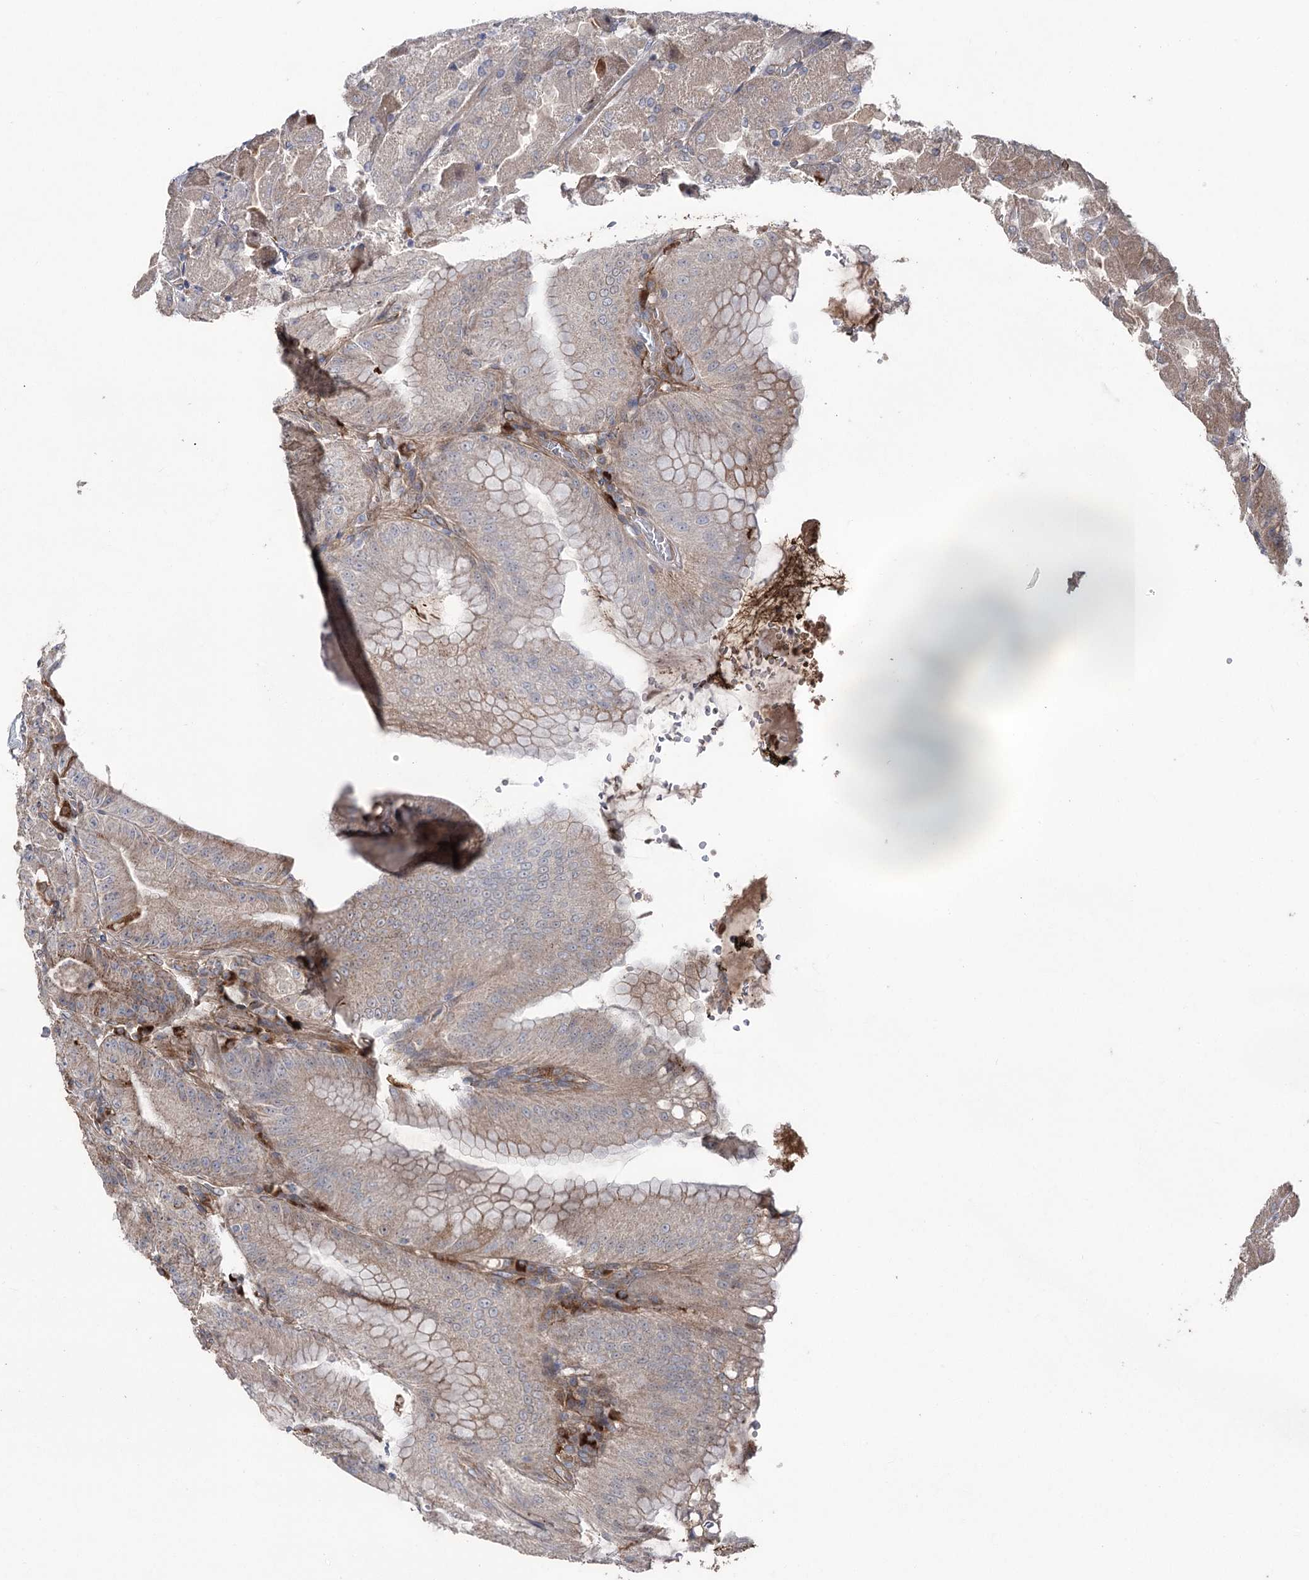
{"staining": {"intensity": "moderate", "quantity": "<25%", "location": "cytoplasmic/membranous"}, "tissue": "stomach", "cell_type": "Glandular cells", "image_type": "normal", "snomed": [{"axis": "morphology", "description": "Normal tissue, NOS"}, {"axis": "topography", "description": "Stomach, upper"}, {"axis": "topography", "description": "Stomach, lower"}], "caption": "Glandular cells reveal moderate cytoplasmic/membranous expression in about <25% of cells in normal stomach.", "gene": "OTUD1", "patient": {"sex": "male", "age": 71}}